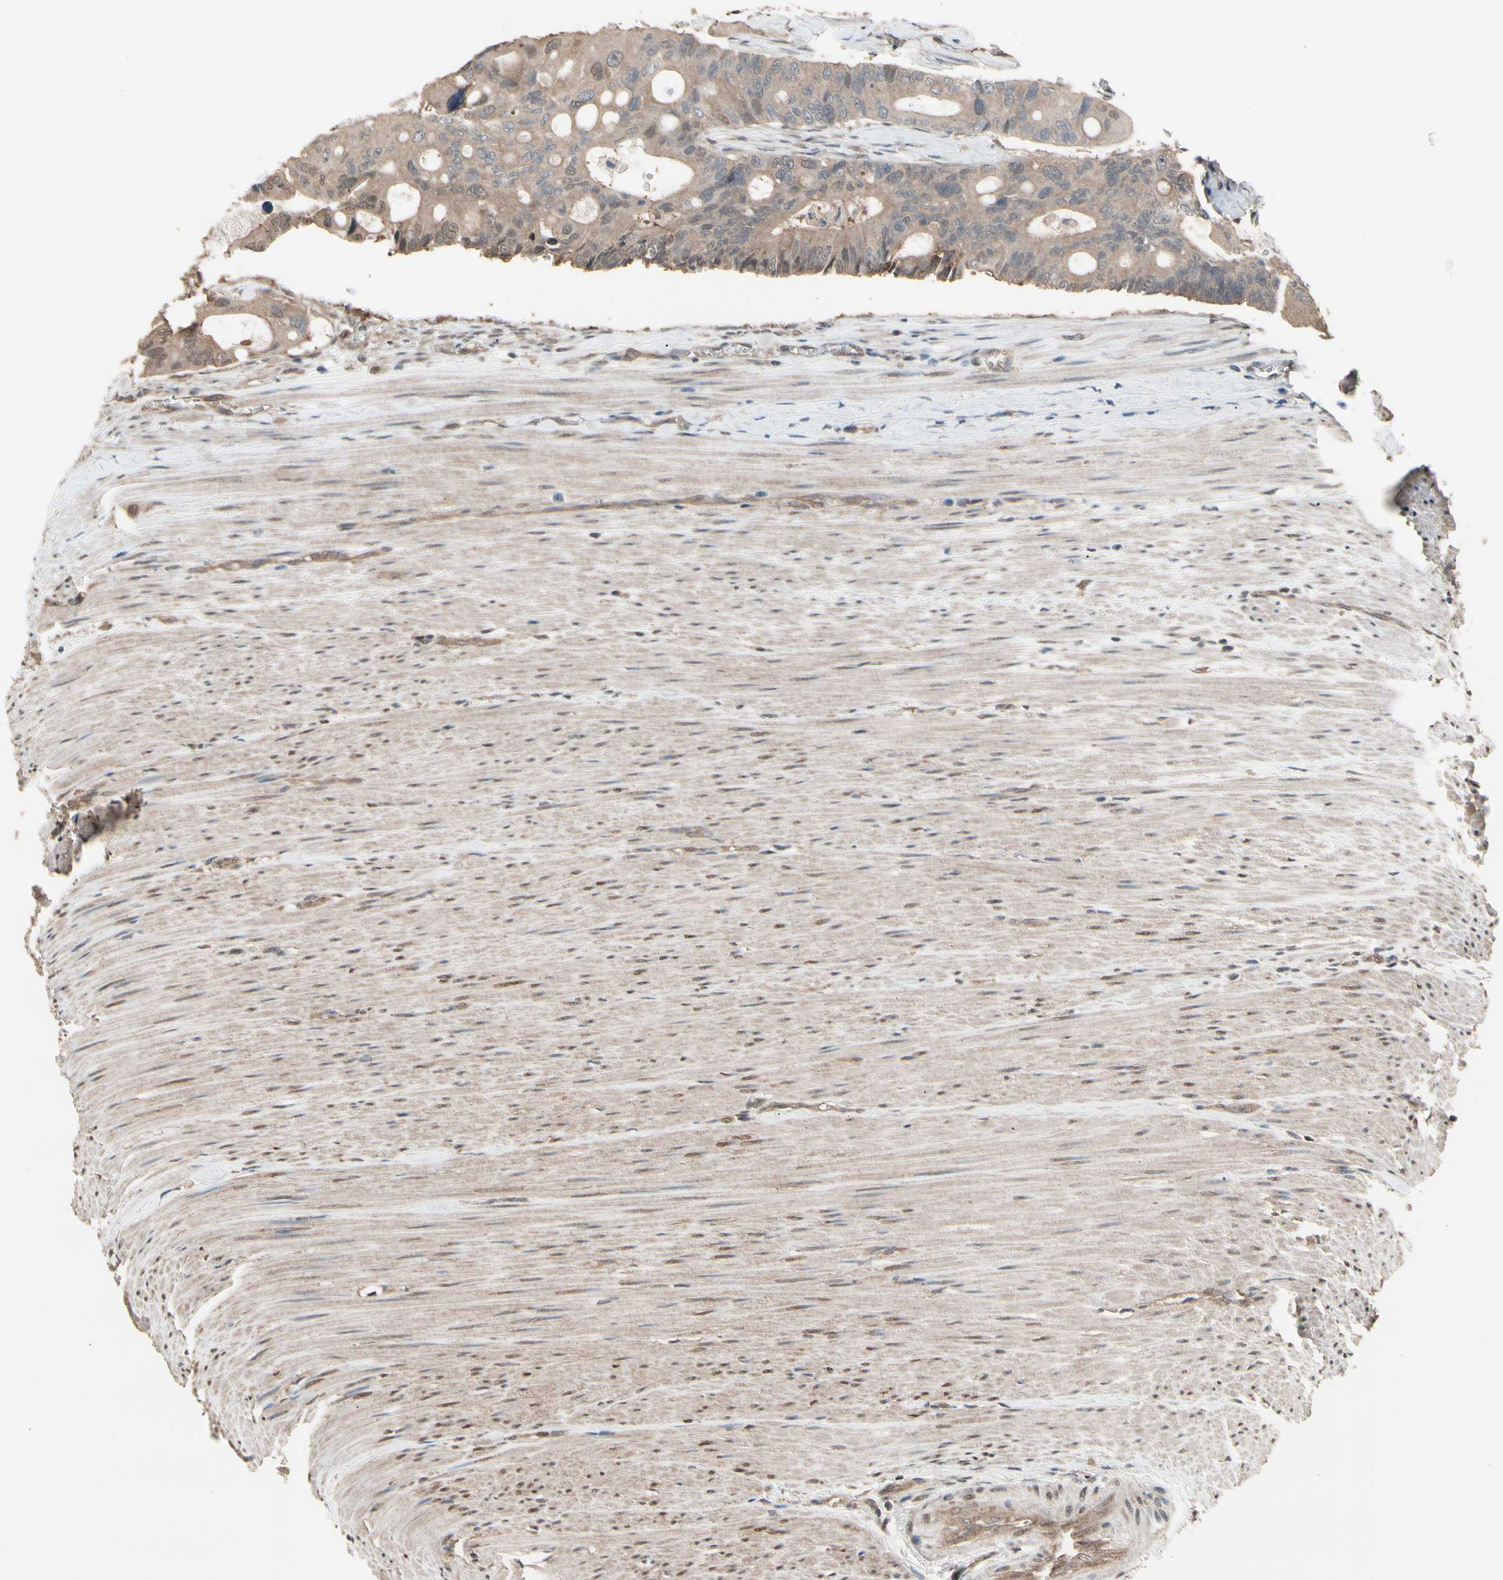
{"staining": {"intensity": "weak", "quantity": ">75%", "location": "cytoplasmic/membranous"}, "tissue": "colorectal cancer", "cell_type": "Tumor cells", "image_type": "cancer", "snomed": [{"axis": "morphology", "description": "Adenocarcinoma, NOS"}, {"axis": "topography", "description": "Colon"}], "caption": "Protein expression analysis of colorectal adenocarcinoma demonstrates weak cytoplasmic/membranous staining in about >75% of tumor cells.", "gene": "PNPLA7", "patient": {"sex": "female", "age": 57}}